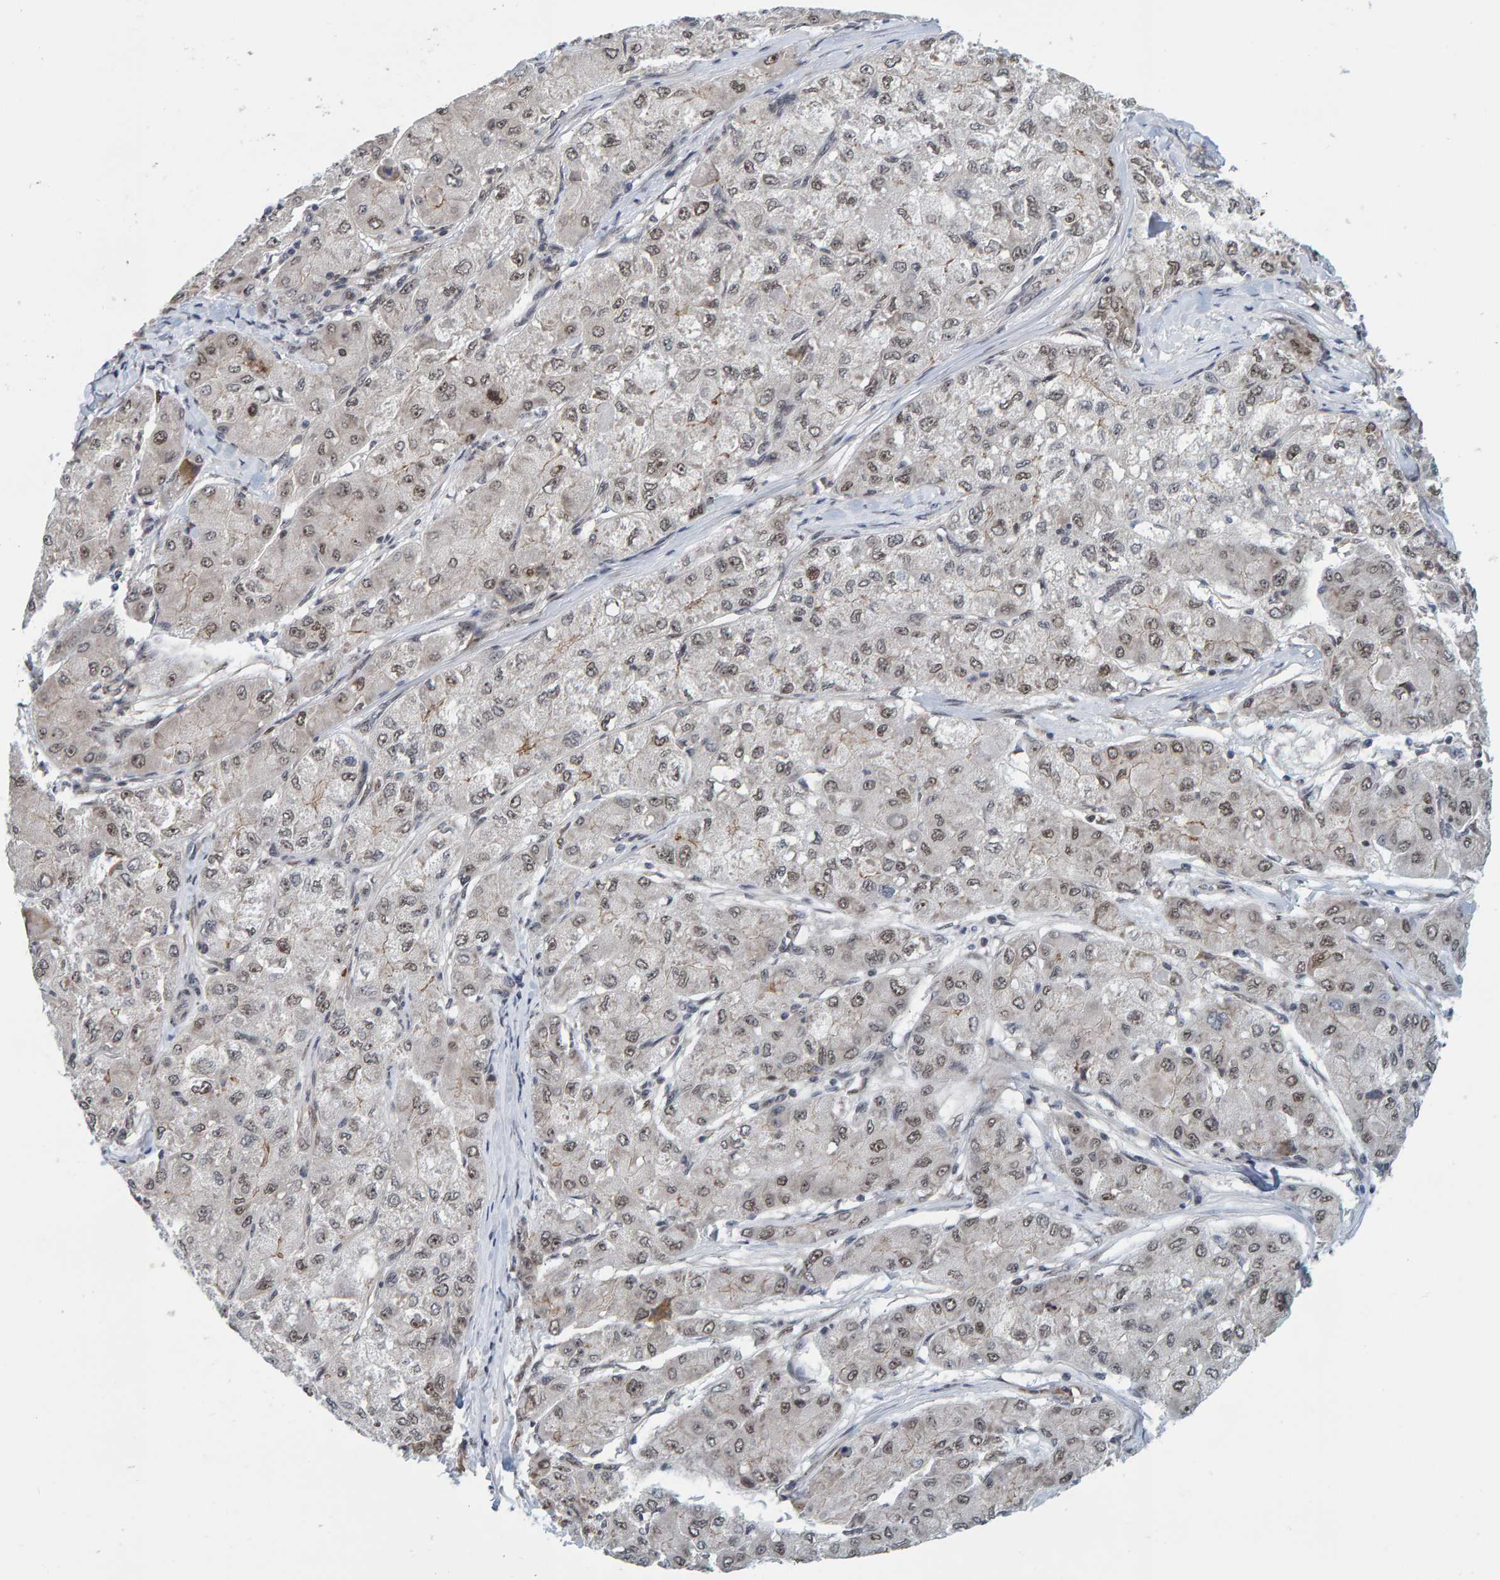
{"staining": {"intensity": "weak", "quantity": ">75%", "location": "nuclear"}, "tissue": "liver cancer", "cell_type": "Tumor cells", "image_type": "cancer", "snomed": [{"axis": "morphology", "description": "Carcinoma, Hepatocellular, NOS"}, {"axis": "topography", "description": "Liver"}], "caption": "The histopathology image demonstrates staining of liver cancer (hepatocellular carcinoma), revealing weak nuclear protein expression (brown color) within tumor cells. (DAB (3,3'-diaminobenzidine) = brown stain, brightfield microscopy at high magnification).", "gene": "POLR1E", "patient": {"sex": "male", "age": 80}}